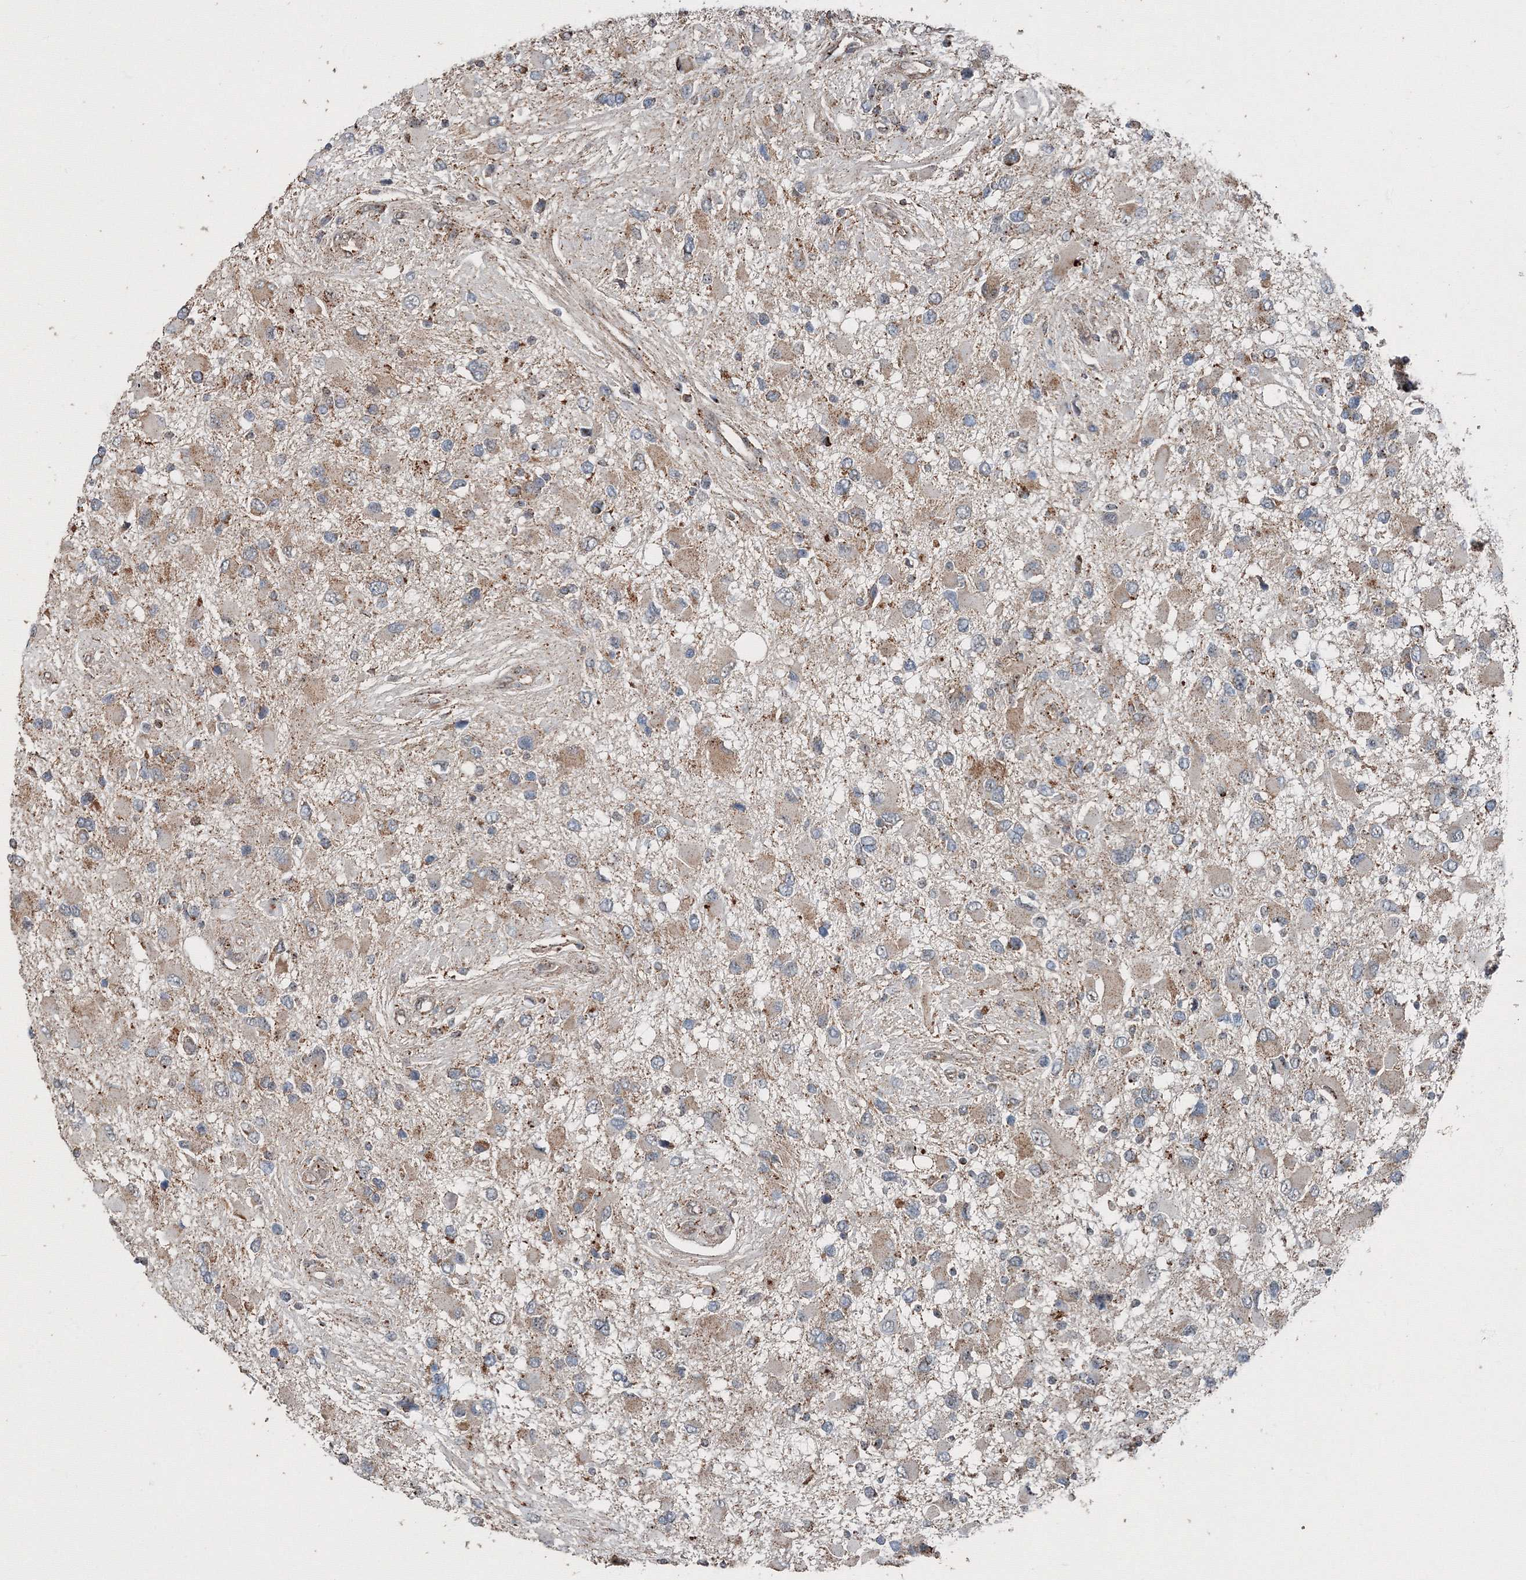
{"staining": {"intensity": "moderate", "quantity": "<25%", "location": "cytoplasmic/membranous"}, "tissue": "glioma", "cell_type": "Tumor cells", "image_type": "cancer", "snomed": [{"axis": "morphology", "description": "Glioma, malignant, High grade"}, {"axis": "topography", "description": "Brain"}], "caption": "A photomicrograph of human glioma stained for a protein reveals moderate cytoplasmic/membranous brown staining in tumor cells.", "gene": "AASDH", "patient": {"sex": "male", "age": 53}}